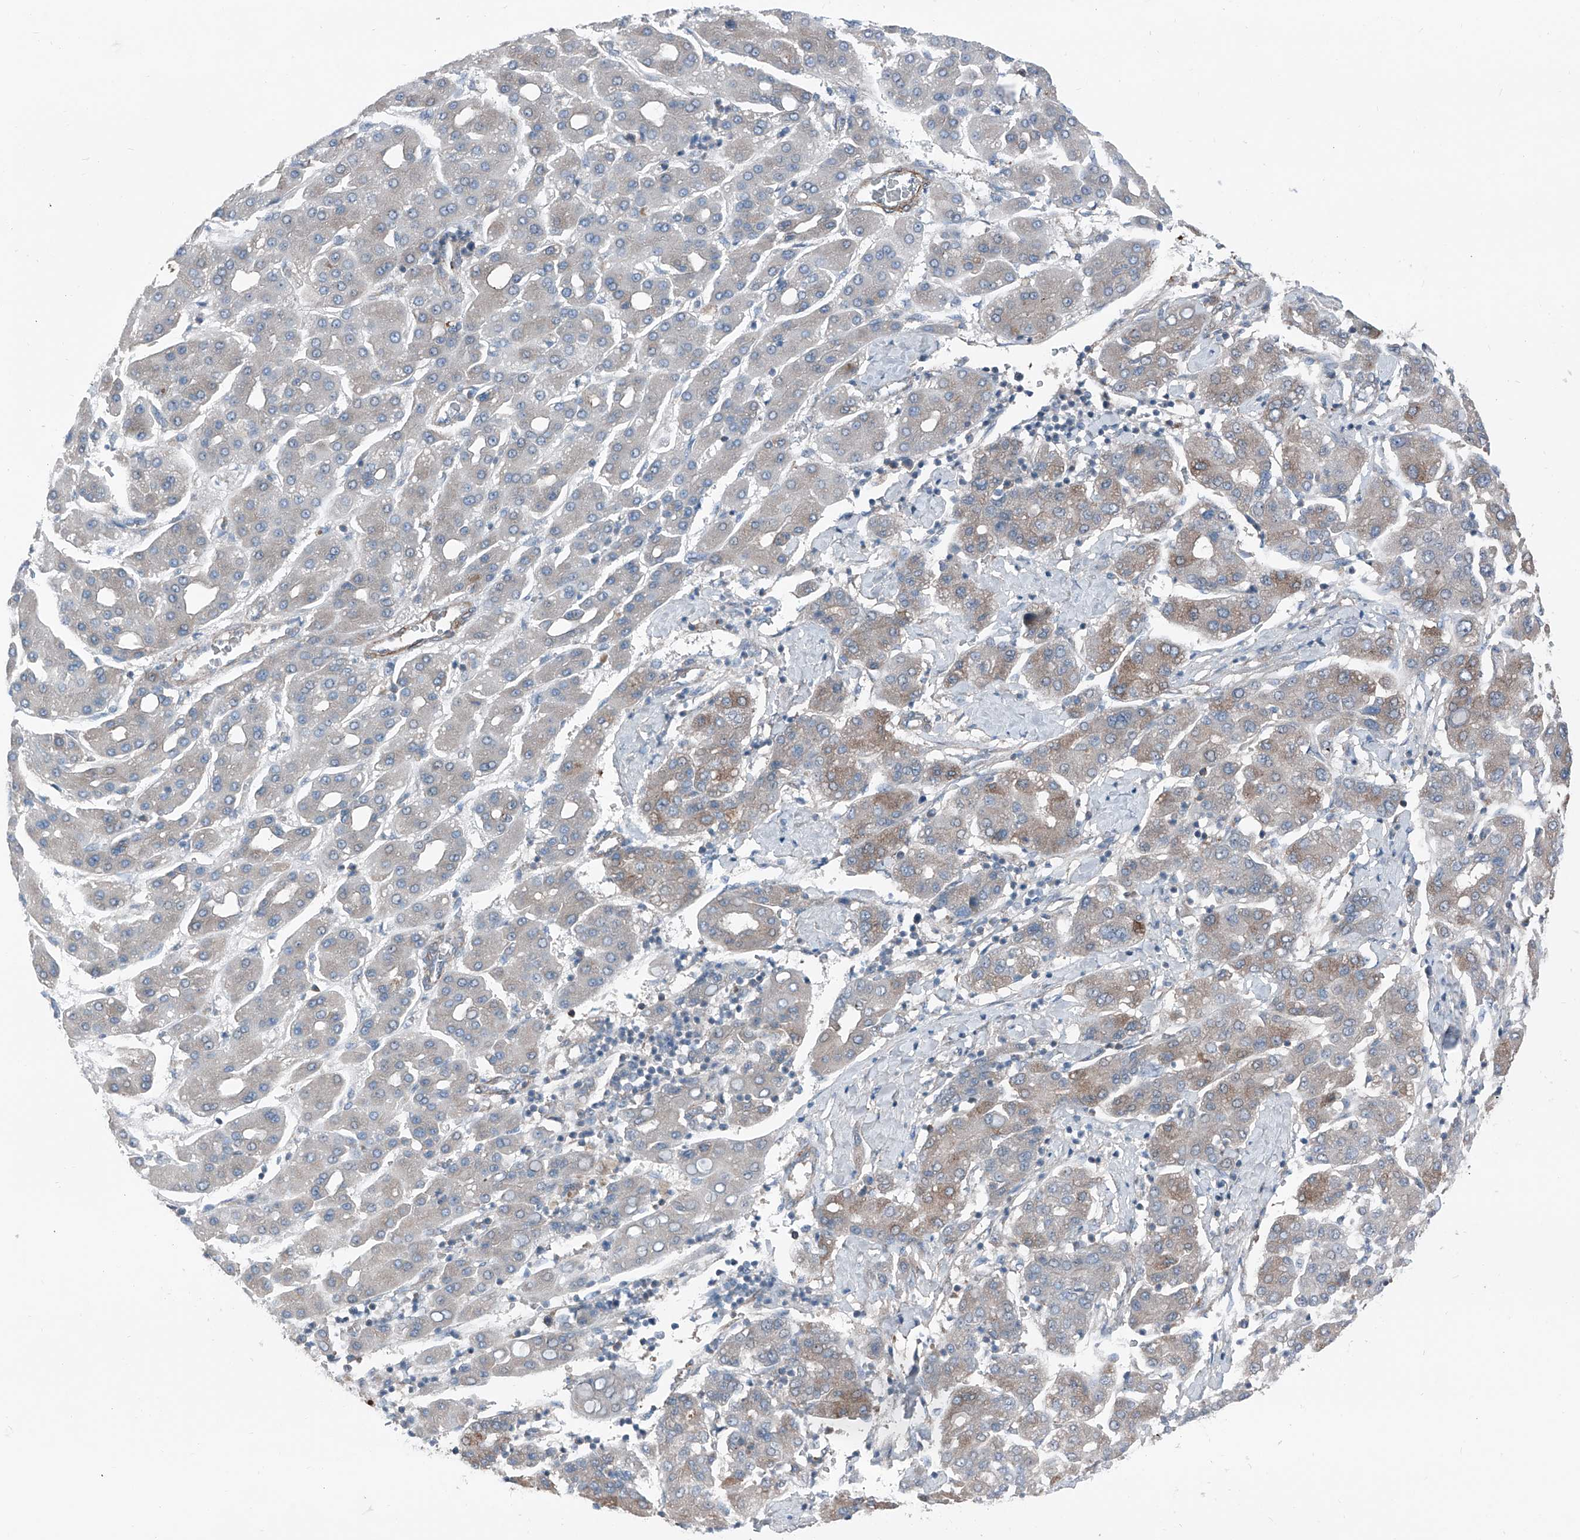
{"staining": {"intensity": "moderate", "quantity": "<25%", "location": "cytoplasmic/membranous"}, "tissue": "liver cancer", "cell_type": "Tumor cells", "image_type": "cancer", "snomed": [{"axis": "morphology", "description": "Carcinoma, Hepatocellular, NOS"}, {"axis": "topography", "description": "Liver"}], "caption": "An image showing moderate cytoplasmic/membranous expression in about <25% of tumor cells in hepatocellular carcinoma (liver), as visualized by brown immunohistochemical staining.", "gene": "HSPB11", "patient": {"sex": "male", "age": 65}}